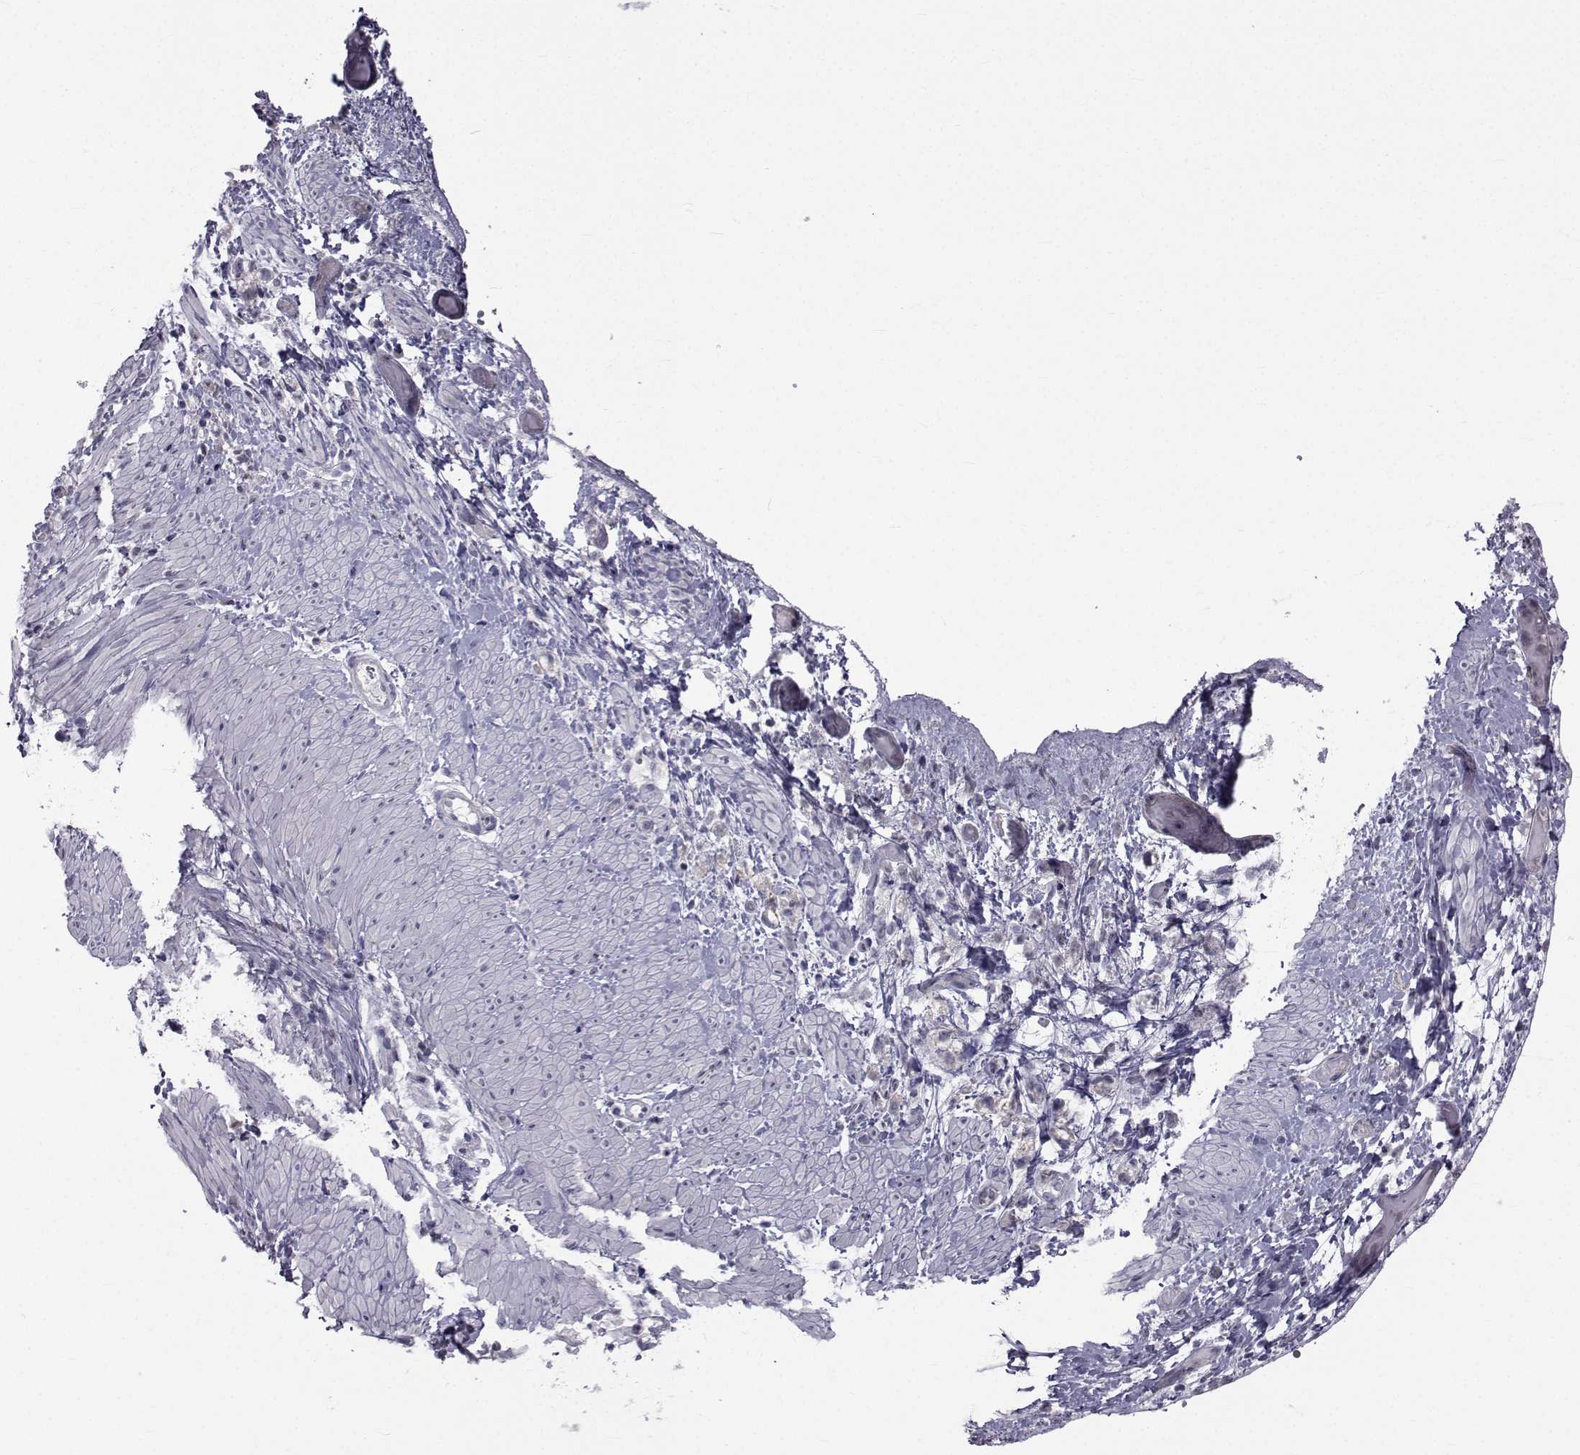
{"staining": {"intensity": "weak", "quantity": ">75%", "location": "cytoplasmic/membranous"}, "tissue": "stomach cancer", "cell_type": "Tumor cells", "image_type": "cancer", "snomed": [{"axis": "morphology", "description": "Adenocarcinoma, NOS"}, {"axis": "topography", "description": "Stomach"}], "caption": "Immunohistochemical staining of human adenocarcinoma (stomach) displays low levels of weak cytoplasmic/membranous staining in approximately >75% of tumor cells.", "gene": "SLC30A10", "patient": {"sex": "female", "age": 59}}